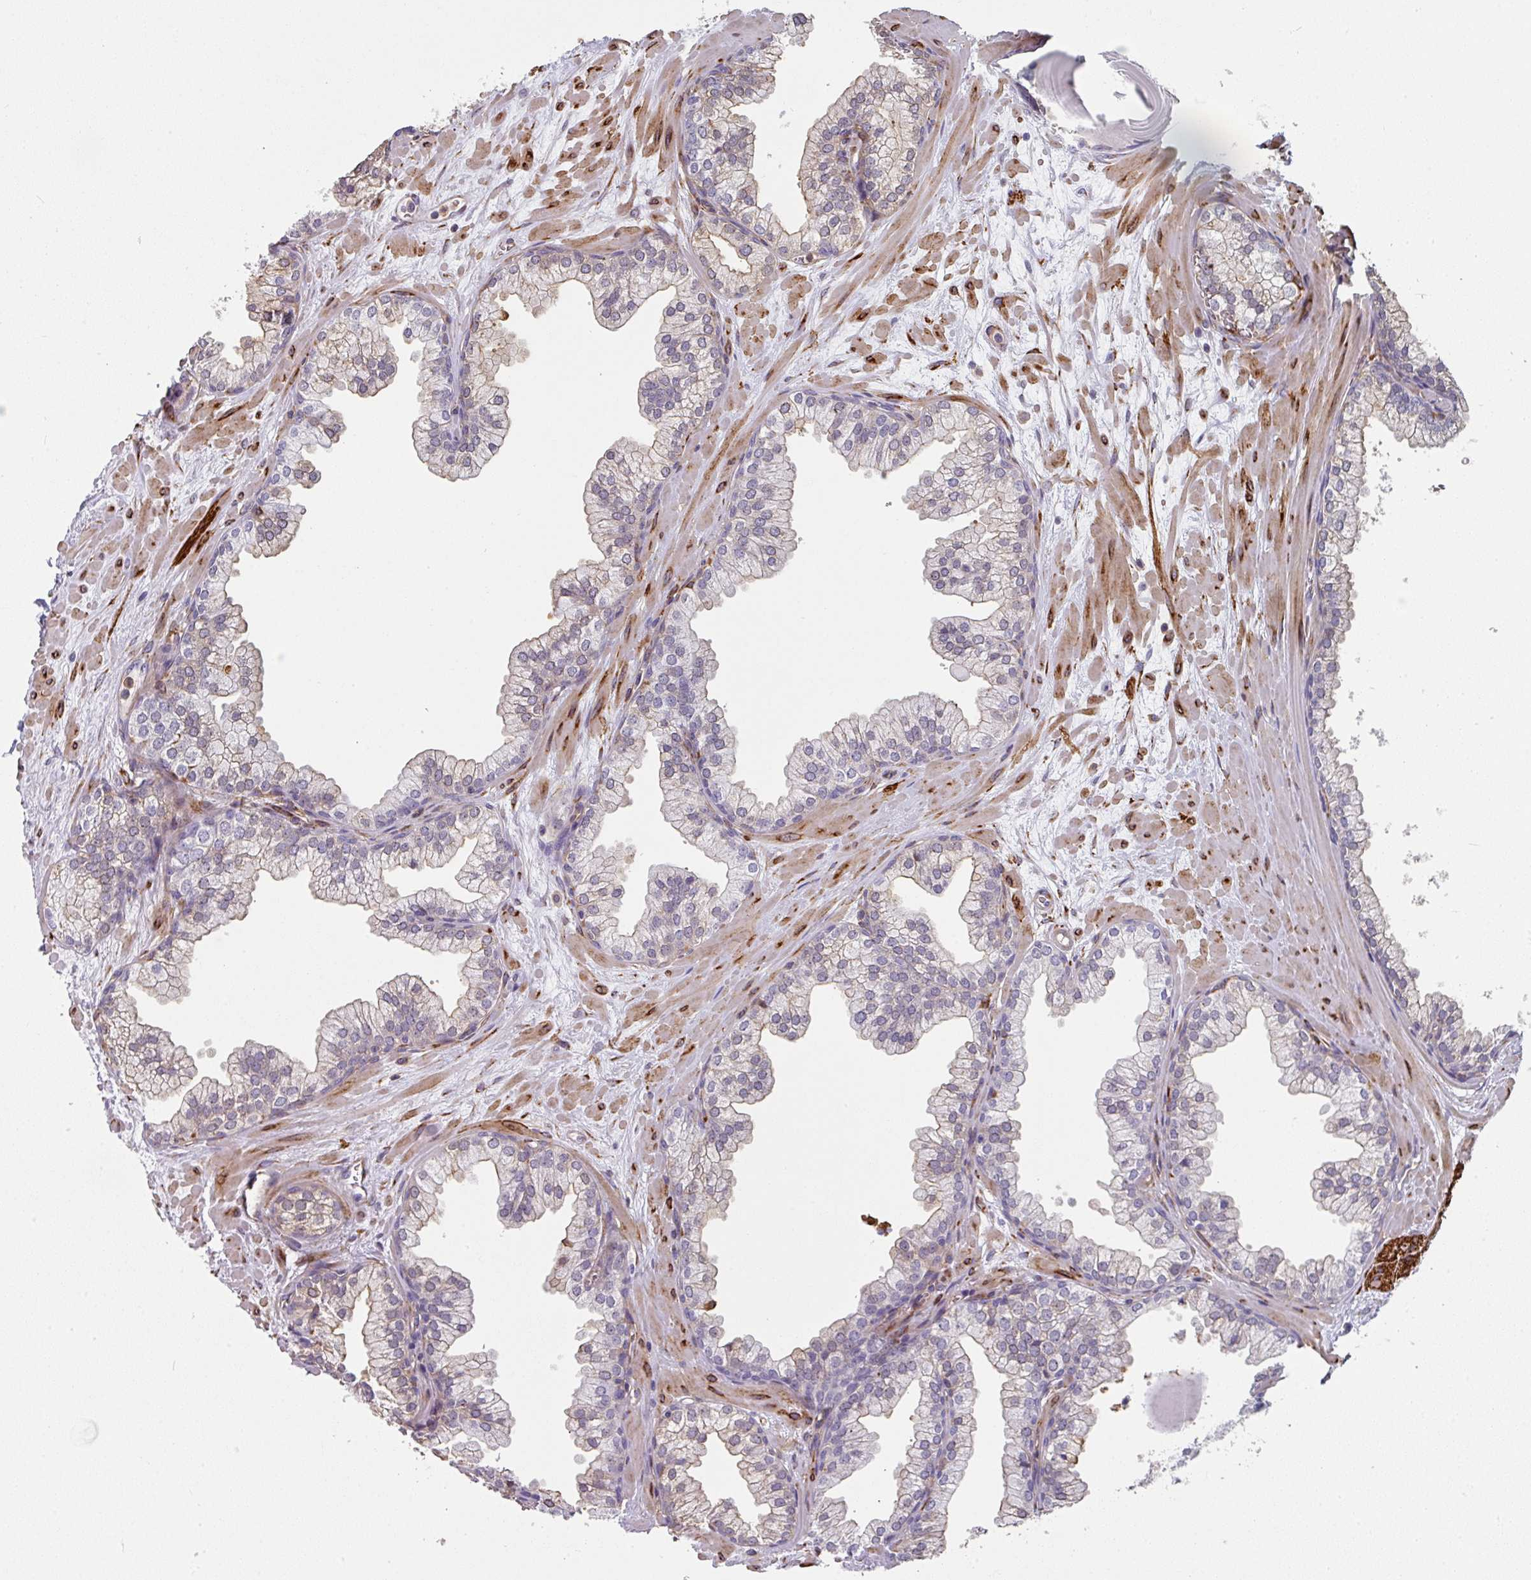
{"staining": {"intensity": "weak", "quantity": "<25%", "location": "cytoplasmic/membranous"}, "tissue": "prostate", "cell_type": "Glandular cells", "image_type": "normal", "snomed": [{"axis": "morphology", "description": "Normal tissue, NOS"}, {"axis": "topography", "description": "Prostate"}, {"axis": "topography", "description": "Peripheral nerve tissue"}], "caption": "A high-resolution histopathology image shows IHC staining of unremarkable prostate, which shows no significant expression in glandular cells.", "gene": "BEND5", "patient": {"sex": "male", "age": 61}}